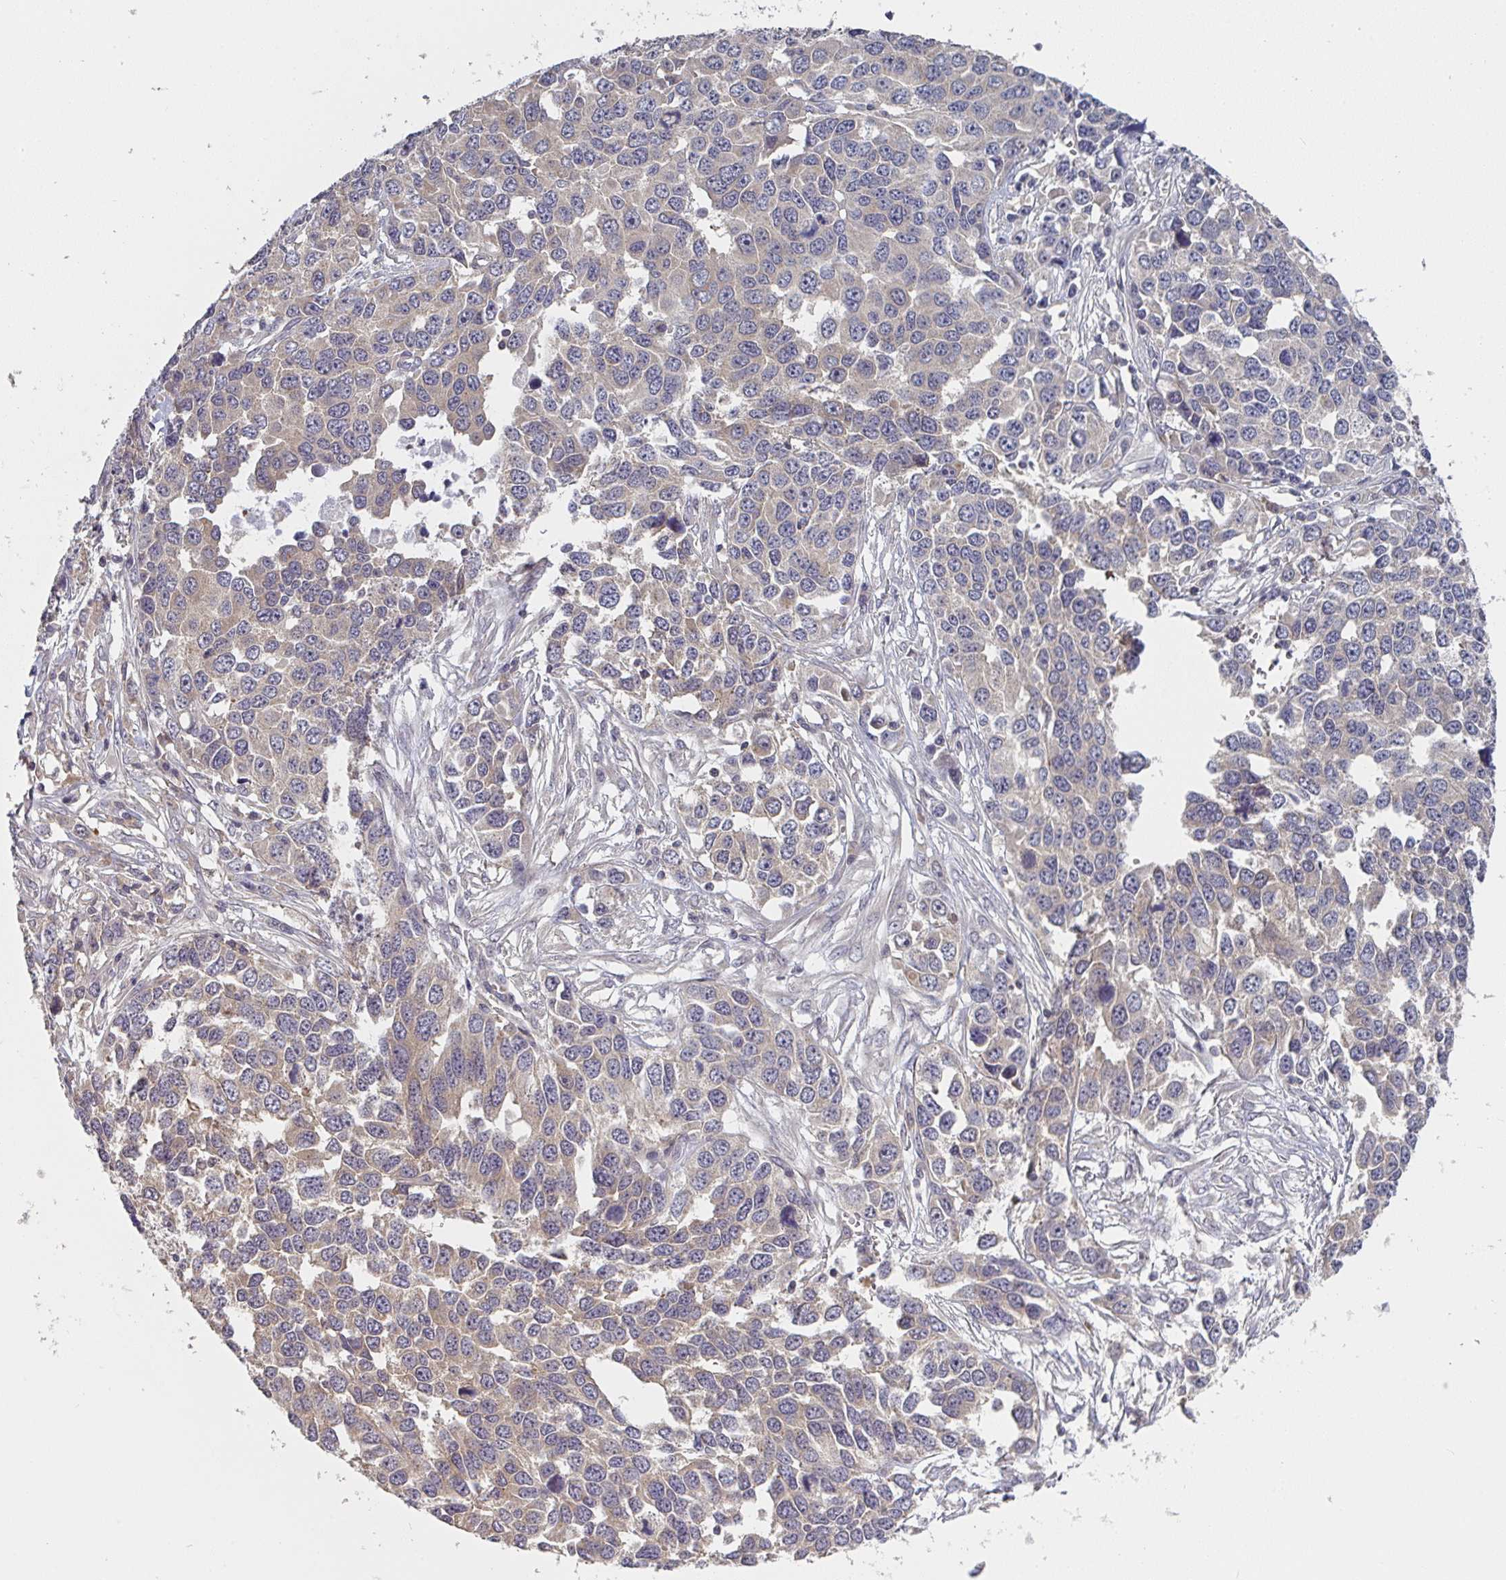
{"staining": {"intensity": "weak", "quantity": "<25%", "location": "cytoplasmic/membranous"}, "tissue": "ovarian cancer", "cell_type": "Tumor cells", "image_type": "cancer", "snomed": [{"axis": "morphology", "description": "Cystadenocarcinoma, serous, NOS"}, {"axis": "topography", "description": "Ovary"}], "caption": "Ovarian cancer (serous cystadenocarcinoma) was stained to show a protein in brown. There is no significant expression in tumor cells.", "gene": "RANGRF", "patient": {"sex": "female", "age": 76}}